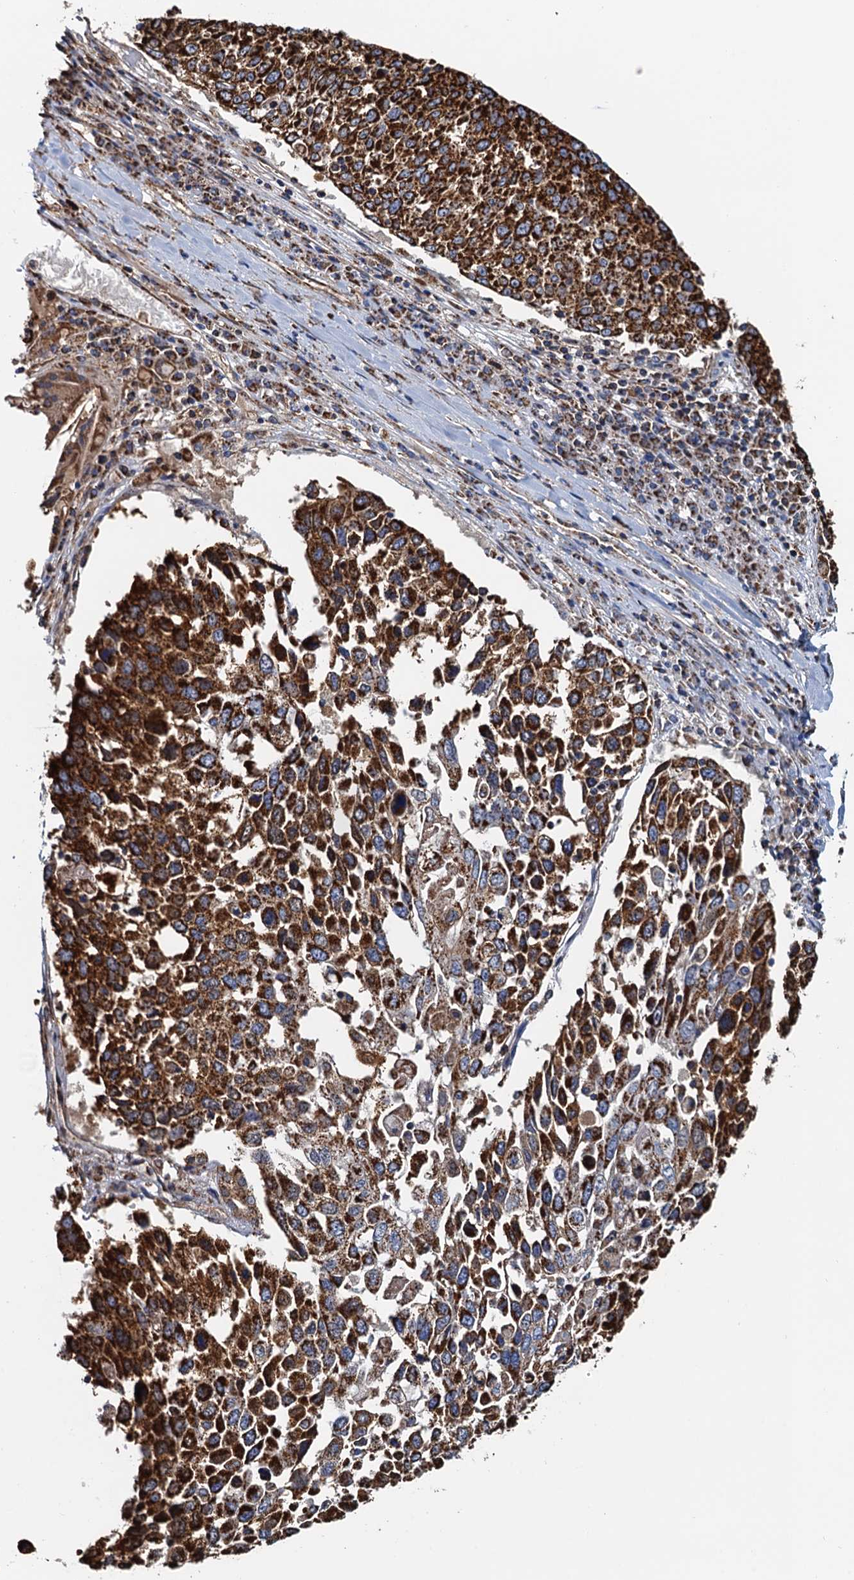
{"staining": {"intensity": "strong", "quantity": ">75%", "location": "cytoplasmic/membranous"}, "tissue": "lung cancer", "cell_type": "Tumor cells", "image_type": "cancer", "snomed": [{"axis": "morphology", "description": "Squamous cell carcinoma, NOS"}, {"axis": "topography", "description": "Lung"}], "caption": "The image exhibits immunohistochemical staining of squamous cell carcinoma (lung). There is strong cytoplasmic/membranous staining is present in about >75% of tumor cells.", "gene": "AAGAB", "patient": {"sex": "male", "age": 65}}